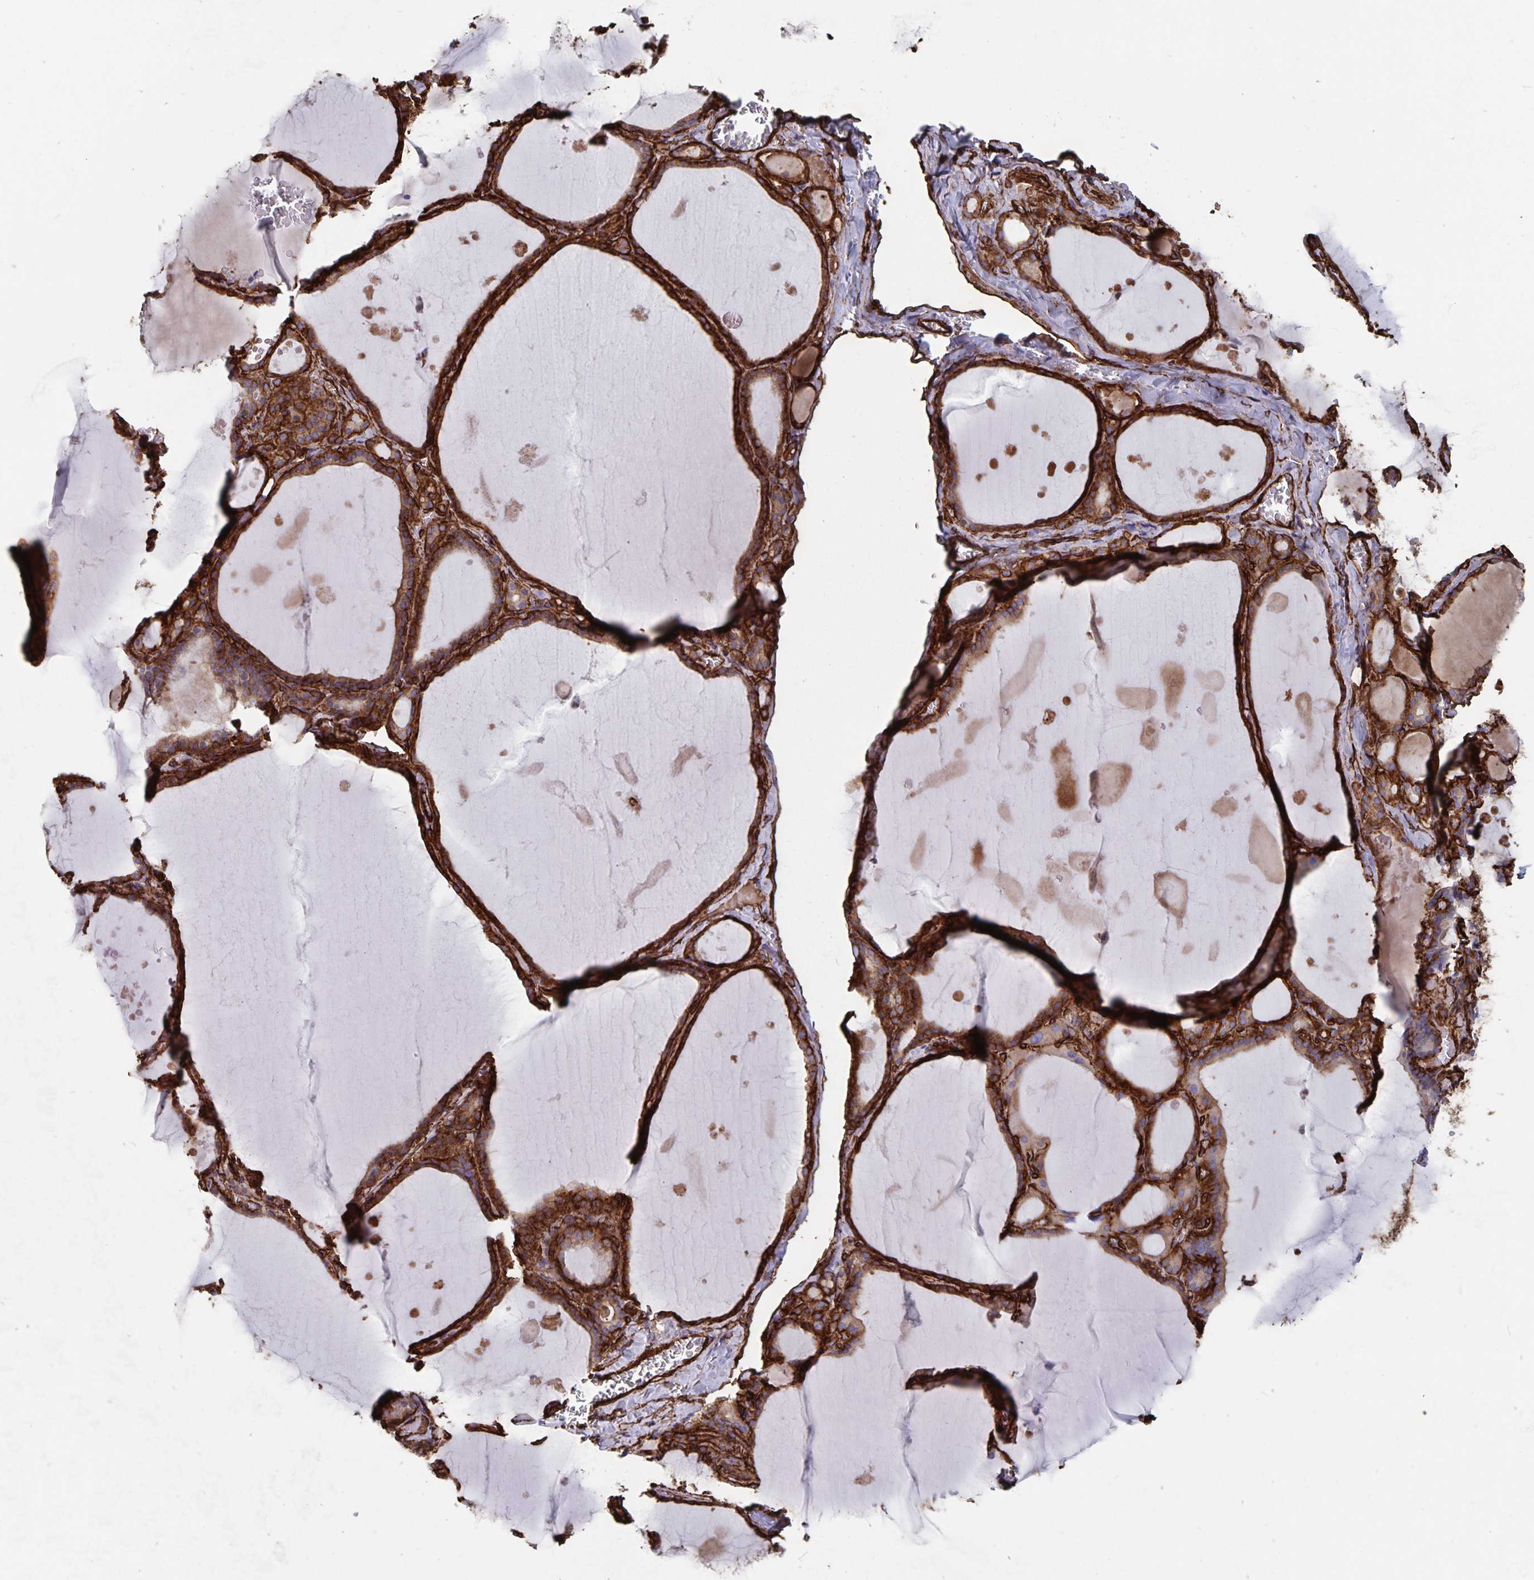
{"staining": {"intensity": "strong", "quantity": ">75%", "location": "cytoplasmic/membranous"}, "tissue": "thyroid gland", "cell_type": "Glandular cells", "image_type": "normal", "snomed": [{"axis": "morphology", "description": "Normal tissue, NOS"}, {"axis": "topography", "description": "Thyroid gland"}], "caption": "There is high levels of strong cytoplasmic/membranous staining in glandular cells of unremarkable thyroid gland, as demonstrated by immunohistochemical staining (brown color).", "gene": "DCHS2", "patient": {"sex": "male", "age": 56}}